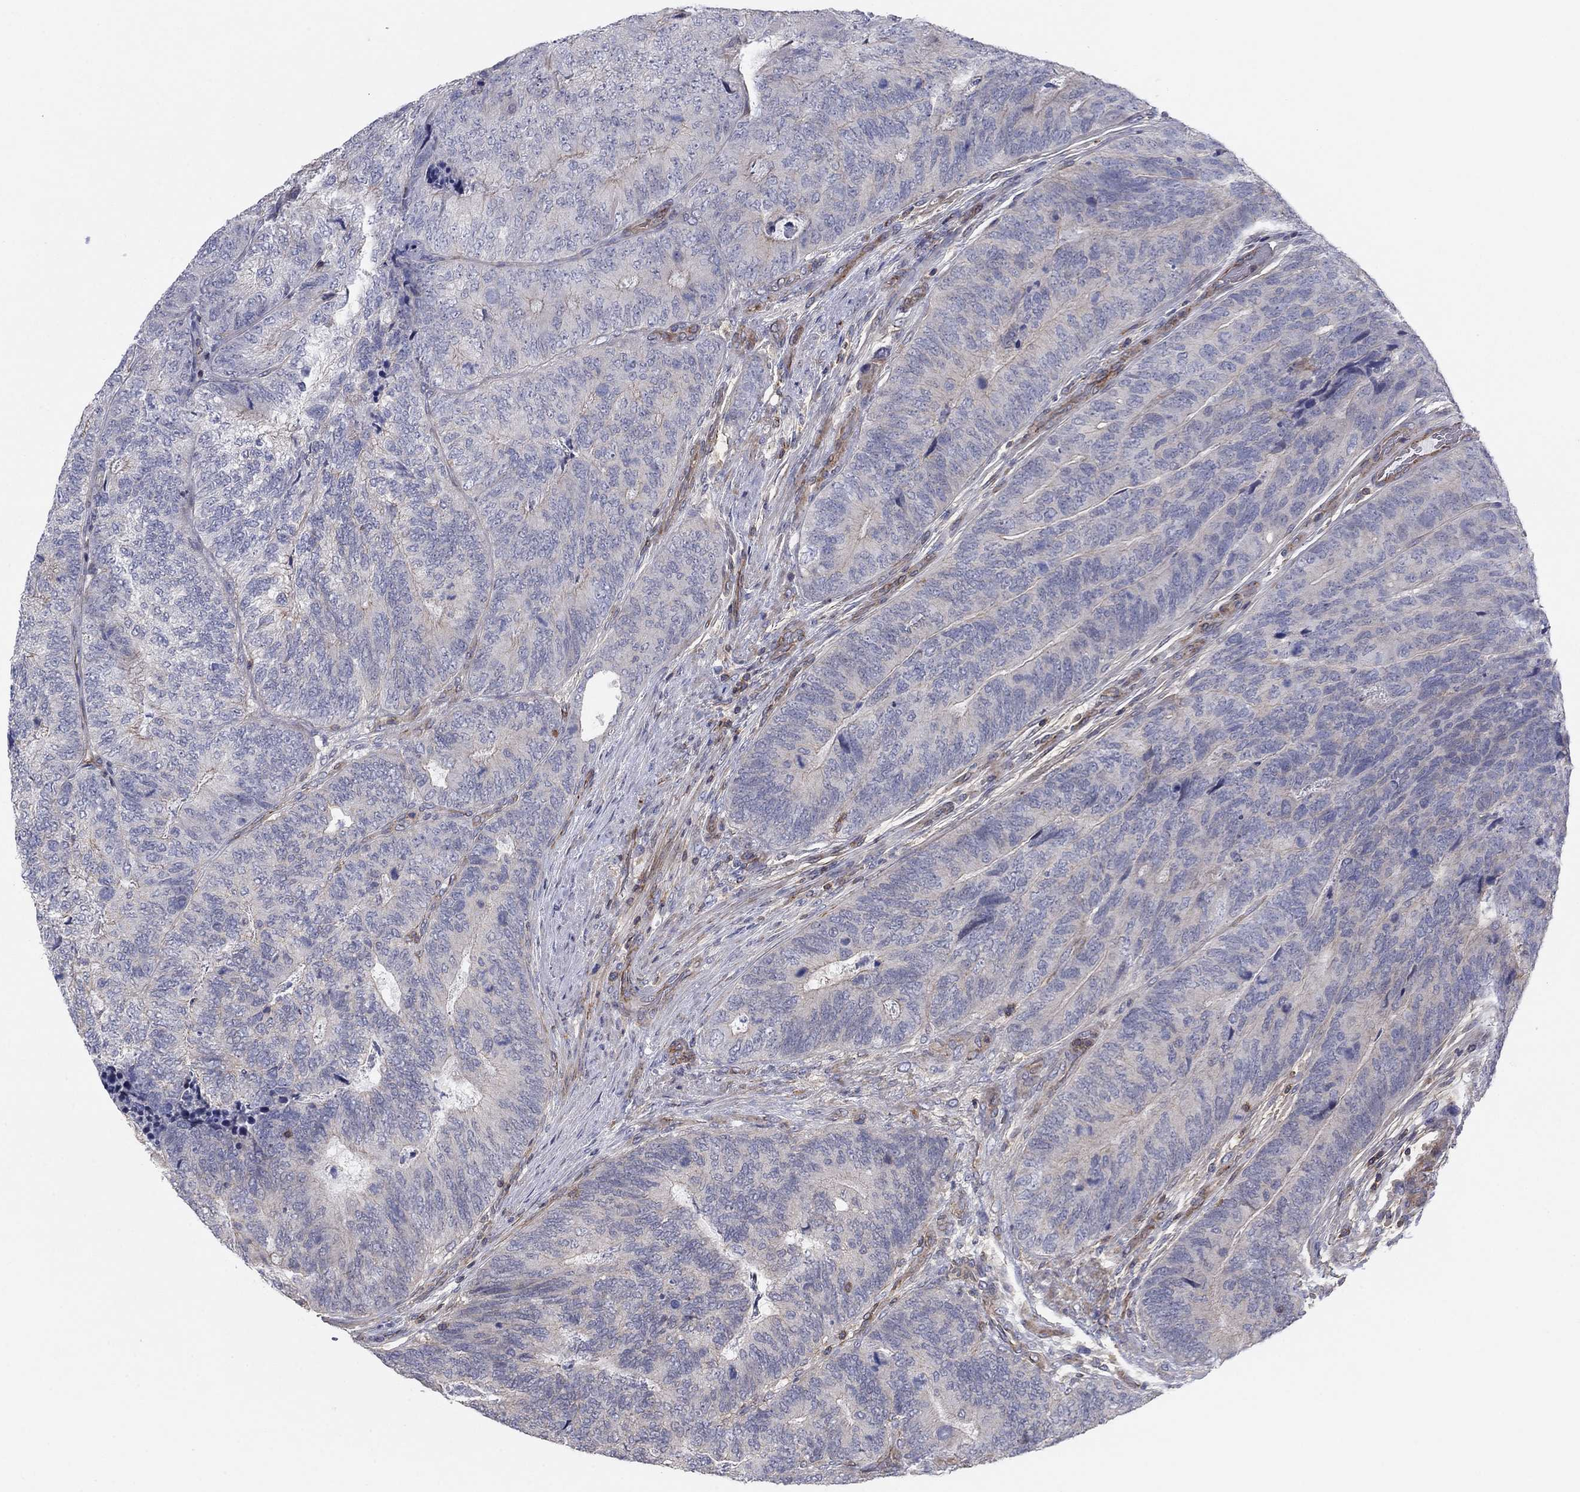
{"staining": {"intensity": "negative", "quantity": "none", "location": "none"}, "tissue": "colorectal cancer", "cell_type": "Tumor cells", "image_type": "cancer", "snomed": [{"axis": "morphology", "description": "Adenocarcinoma, NOS"}, {"axis": "topography", "description": "Colon"}], "caption": "Tumor cells show no significant protein staining in colorectal adenocarcinoma. Brightfield microscopy of immunohistochemistry stained with DAB (brown) and hematoxylin (blue), captured at high magnification.", "gene": "PSD4", "patient": {"sex": "female", "age": 67}}